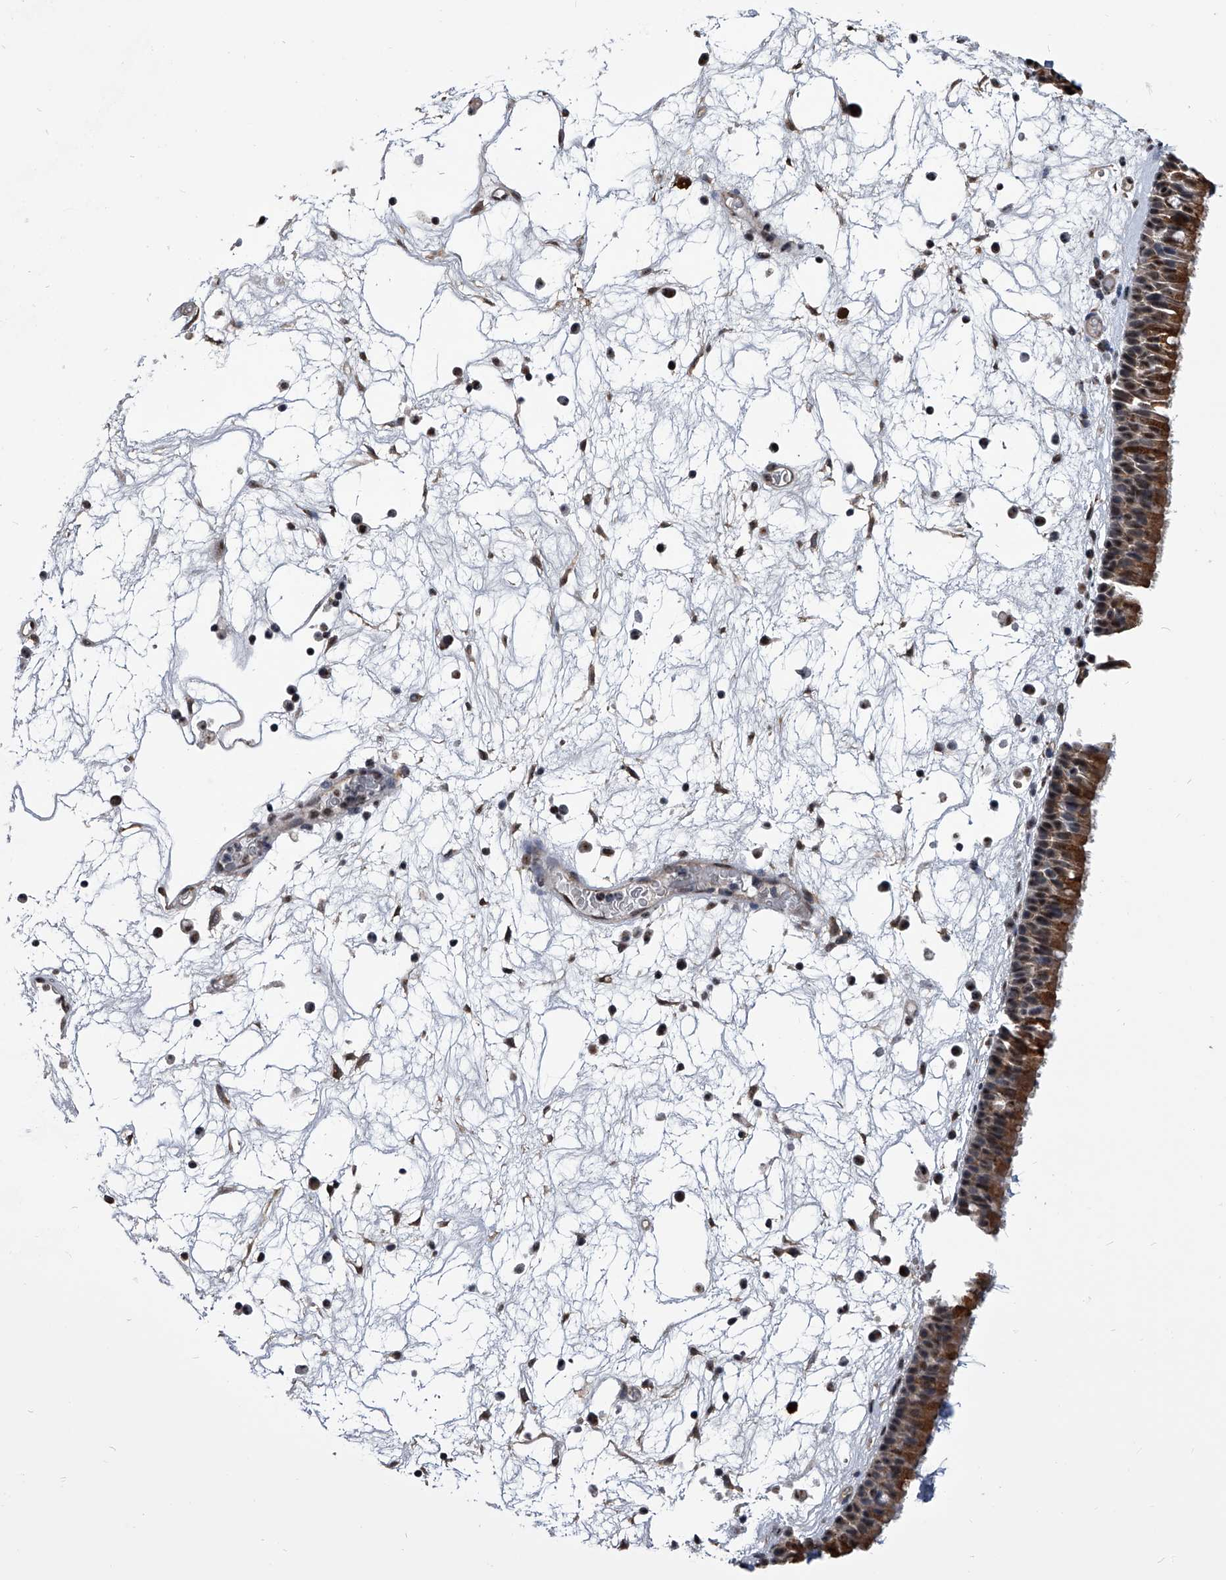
{"staining": {"intensity": "moderate", "quantity": ">75%", "location": "cytoplasmic/membranous,nuclear"}, "tissue": "nasopharynx", "cell_type": "Respiratory epithelial cells", "image_type": "normal", "snomed": [{"axis": "morphology", "description": "Normal tissue, NOS"}, {"axis": "morphology", "description": "Inflammation, NOS"}, {"axis": "morphology", "description": "Malignant melanoma, Metastatic site"}, {"axis": "topography", "description": "Nasopharynx"}], "caption": "DAB (3,3'-diaminobenzidine) immunohistochemical staining of normal nasopharynx reveals moderate cytoplasmic/membranous,nuclear protein staining in approximately >75% of respiratory epithelial cells.", "gene": "ZNF76", "patient": {"sex": "male", "age": 70}}